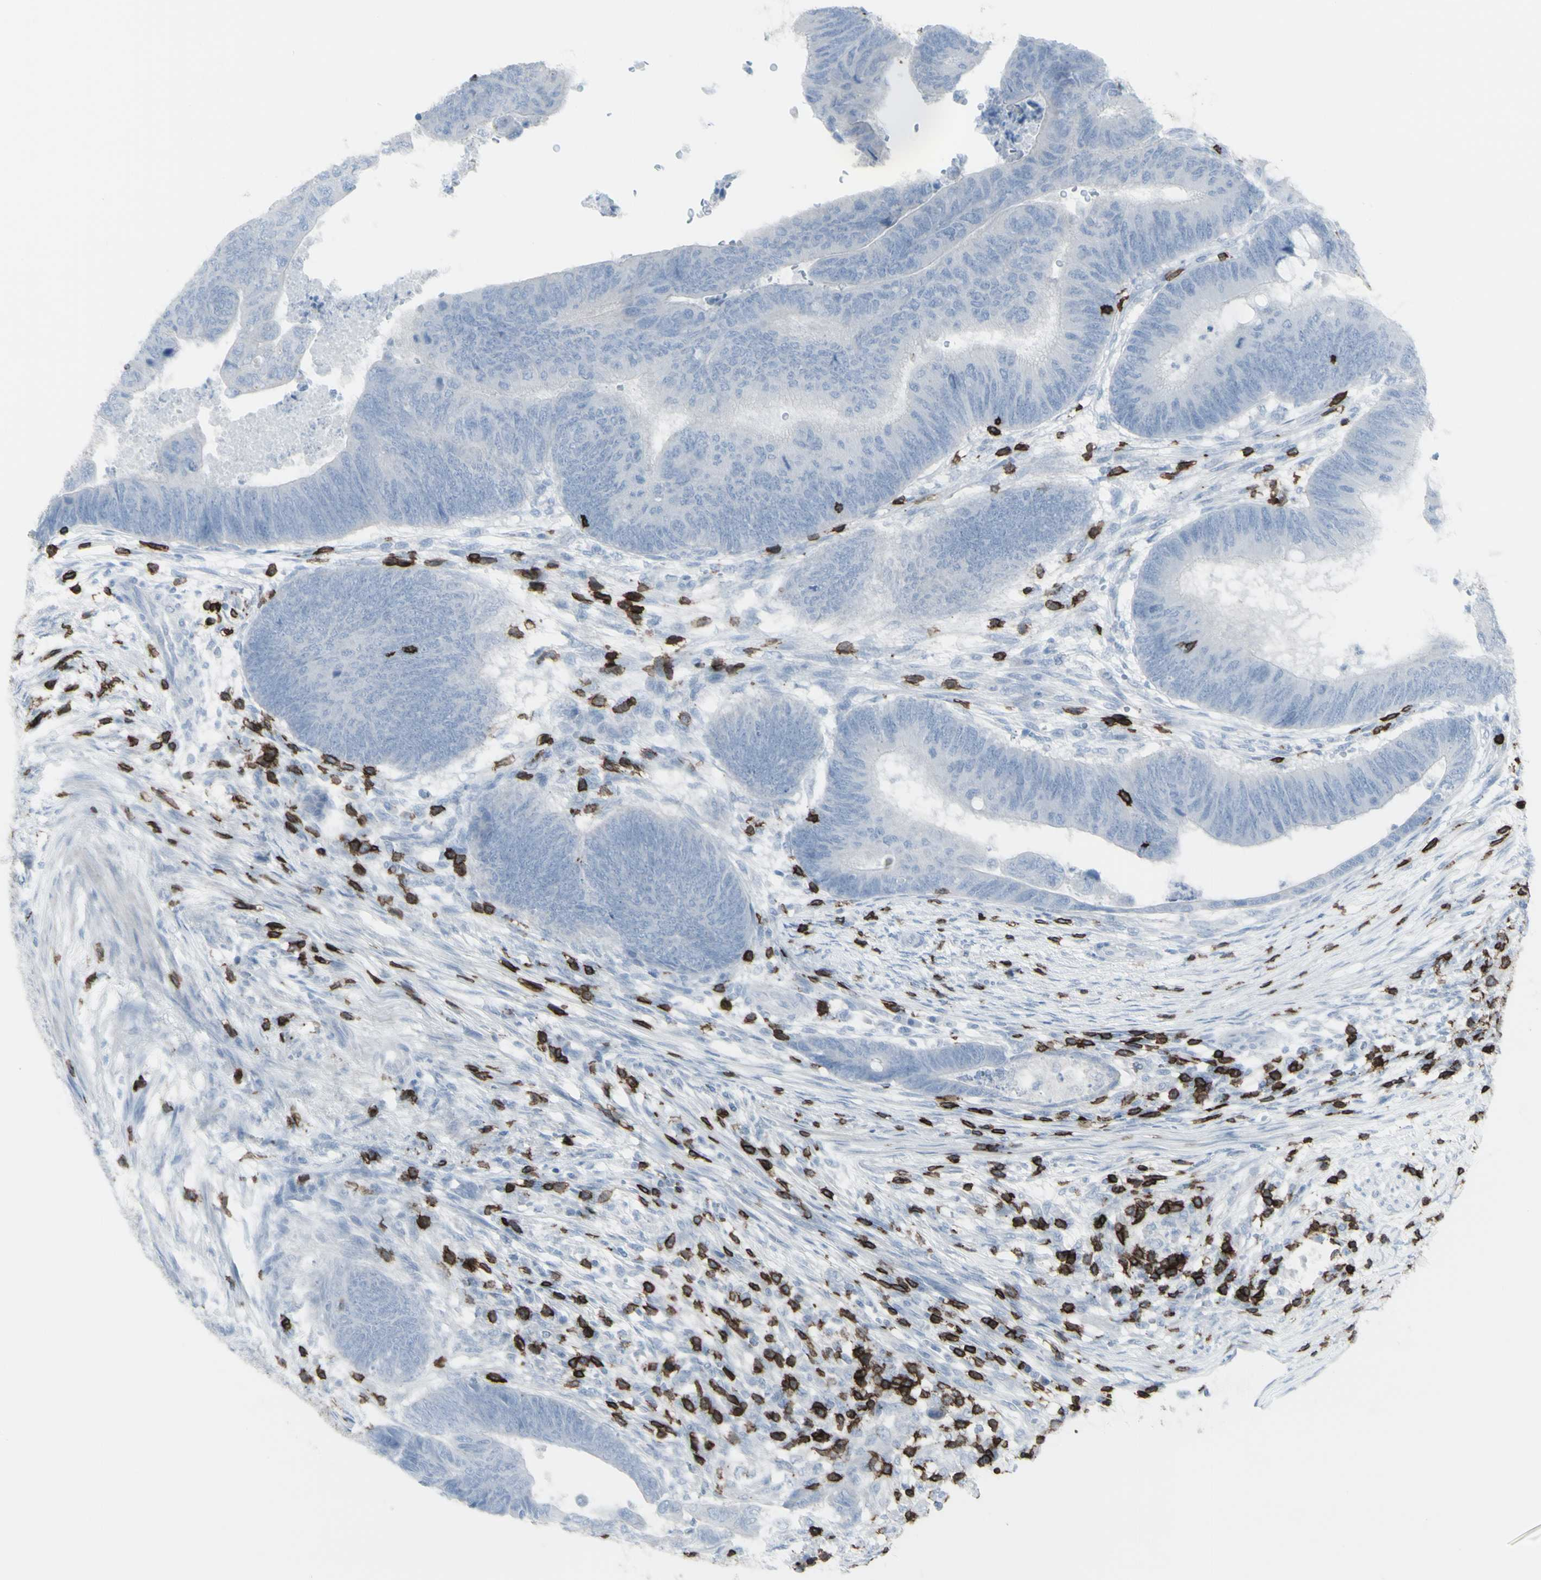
{"staining": {"intensity": "negative", "quantity": "none", "location": "none"}, "tissue": "colorectal cancer", "cell_type": "Tumor cells", "image_type": "cancer", "snomed": [{"axis": "morphology", "description": "Normal tissue, NOS"}, {"axis": "morphology", "description": "Adenocarcinoma, NOS"}, {"axis": "topography", "description": "Rectum"}, {"axis": "topography", "description": "Peripheral nerve tissue"}], "caption": "Tumor cells are negative for brown protein staining in colorectal cancer.", "gene": "CD247", "patient": {"sex": "male", "age": 92}}